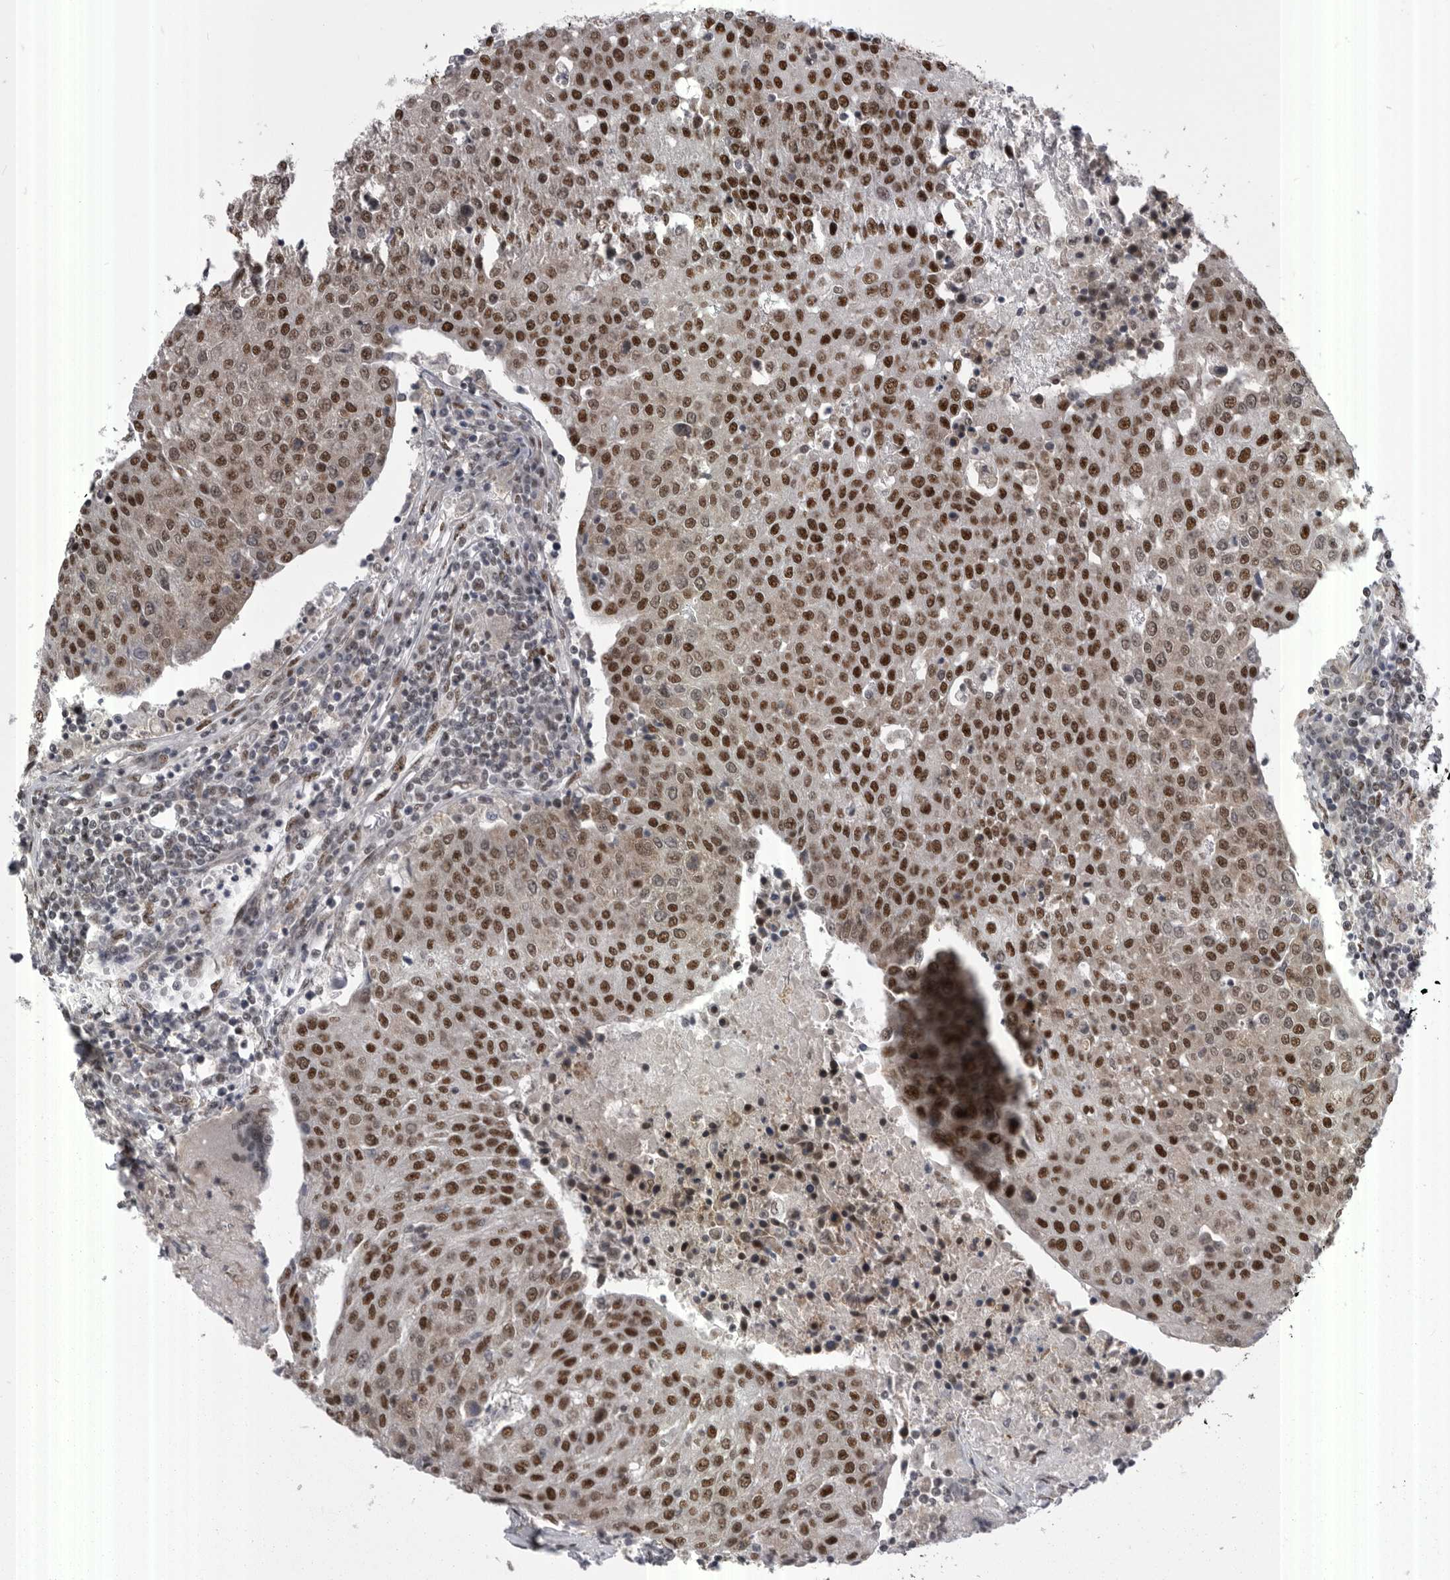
{"staining": {"intensity": "strong", "quantity": ">75%", "location": "nuclear"}, "tissue": "urothelial cancer", "cell_type": "Tumor cells", "image_type": "cancer", "snomed": [{"axis": "morphology", "description": "Urothelial carcinoma, High grade"}, {"axis": "topography", "description": "Urinary bladder"}], "caption": "Human urothelial cancer stained with a protein marker shows strong staining in tumor cells.", "gene": "MEPCE", "patient": {"sex": "female", "age": 85}}